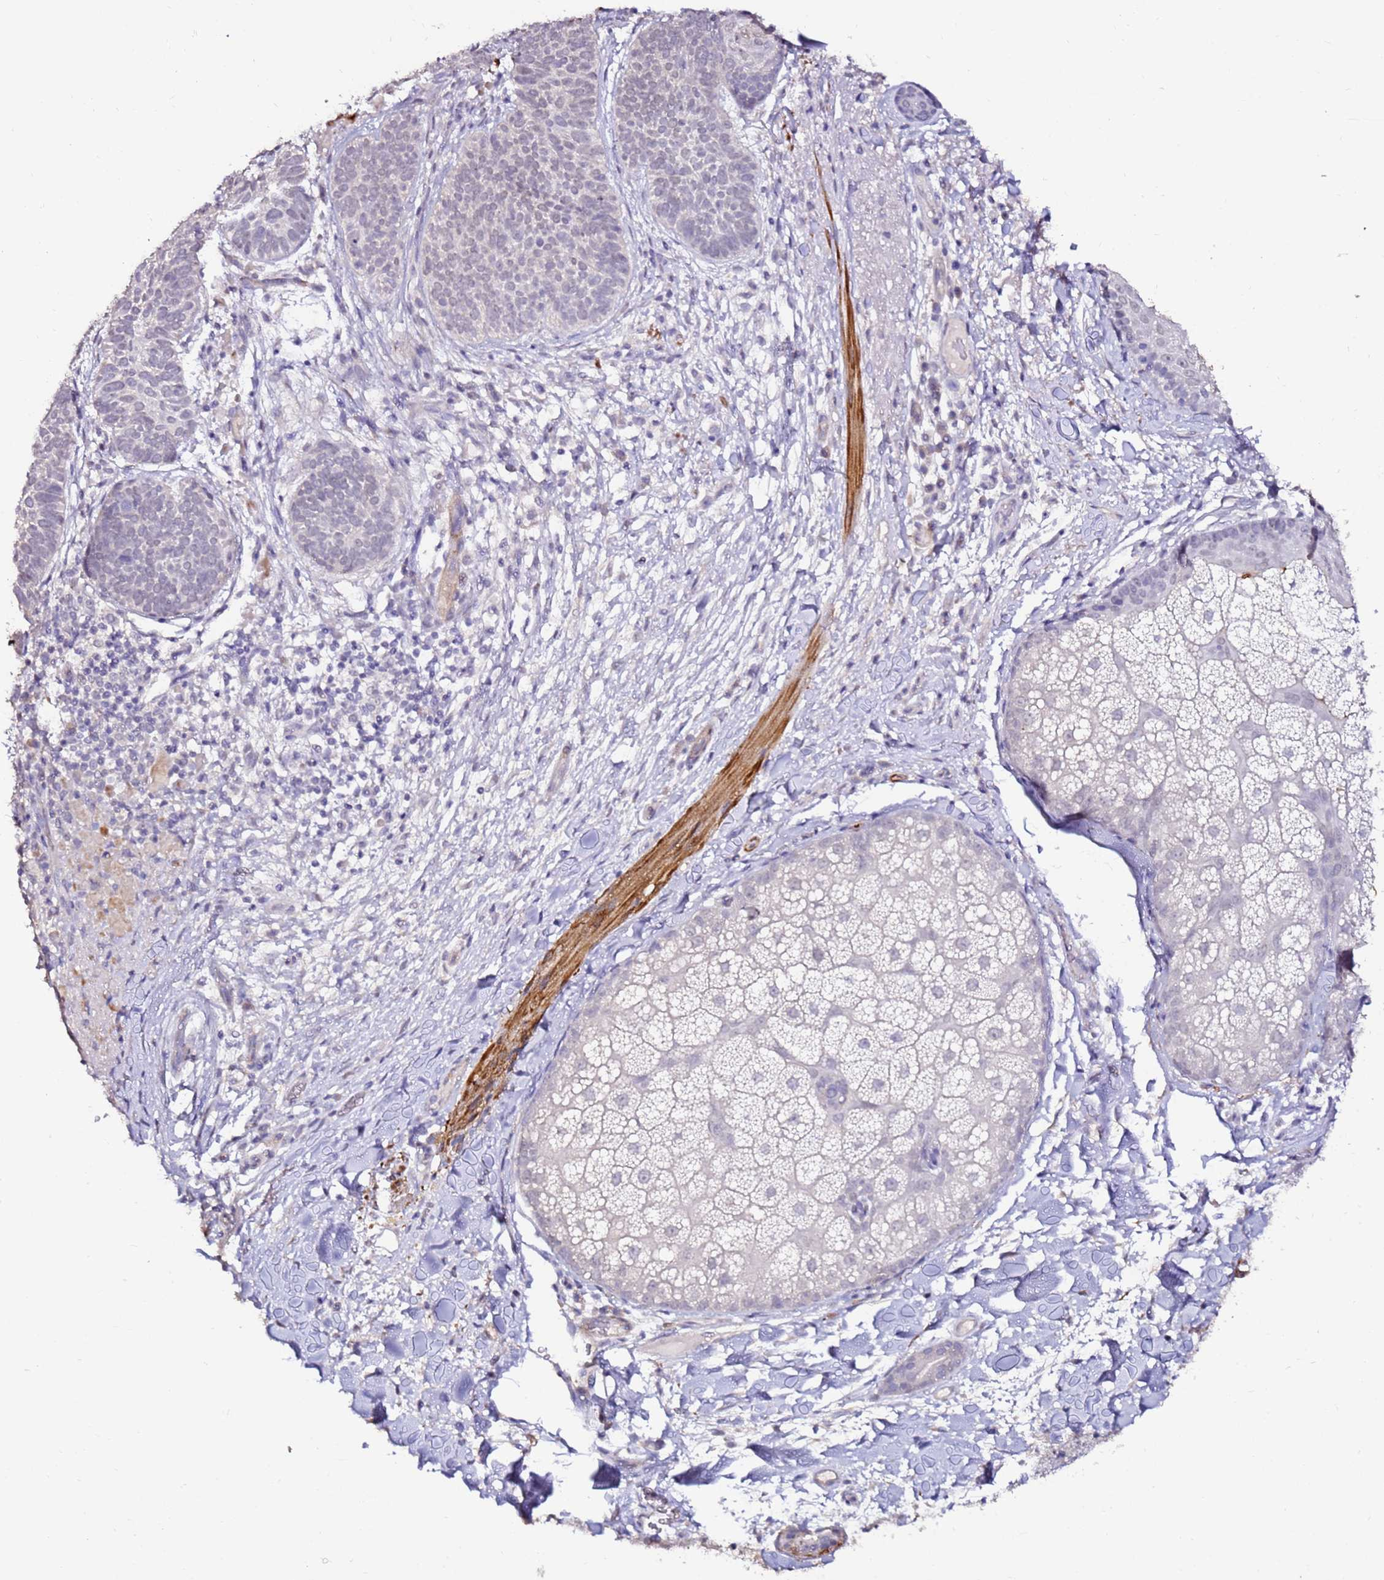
{"staining": {"intensity": "negative", "quantity": "none", "location": "none"}, "tissue": "skin cancer", "cell_type": "Tumor cells", "image_type": "cancer", "snomed": [{"axis": "morphology", "description": "Basal cell carcinoma"}, {"axis": "topography", "description": "Skin"}], "caption": "This is an immunohistochemistry histopathology image of human basal cell carcinoma (skin). There is no positivity in tumor cells.", "gene": "ART5", "patient": {"sex": "male", "age": 85}}